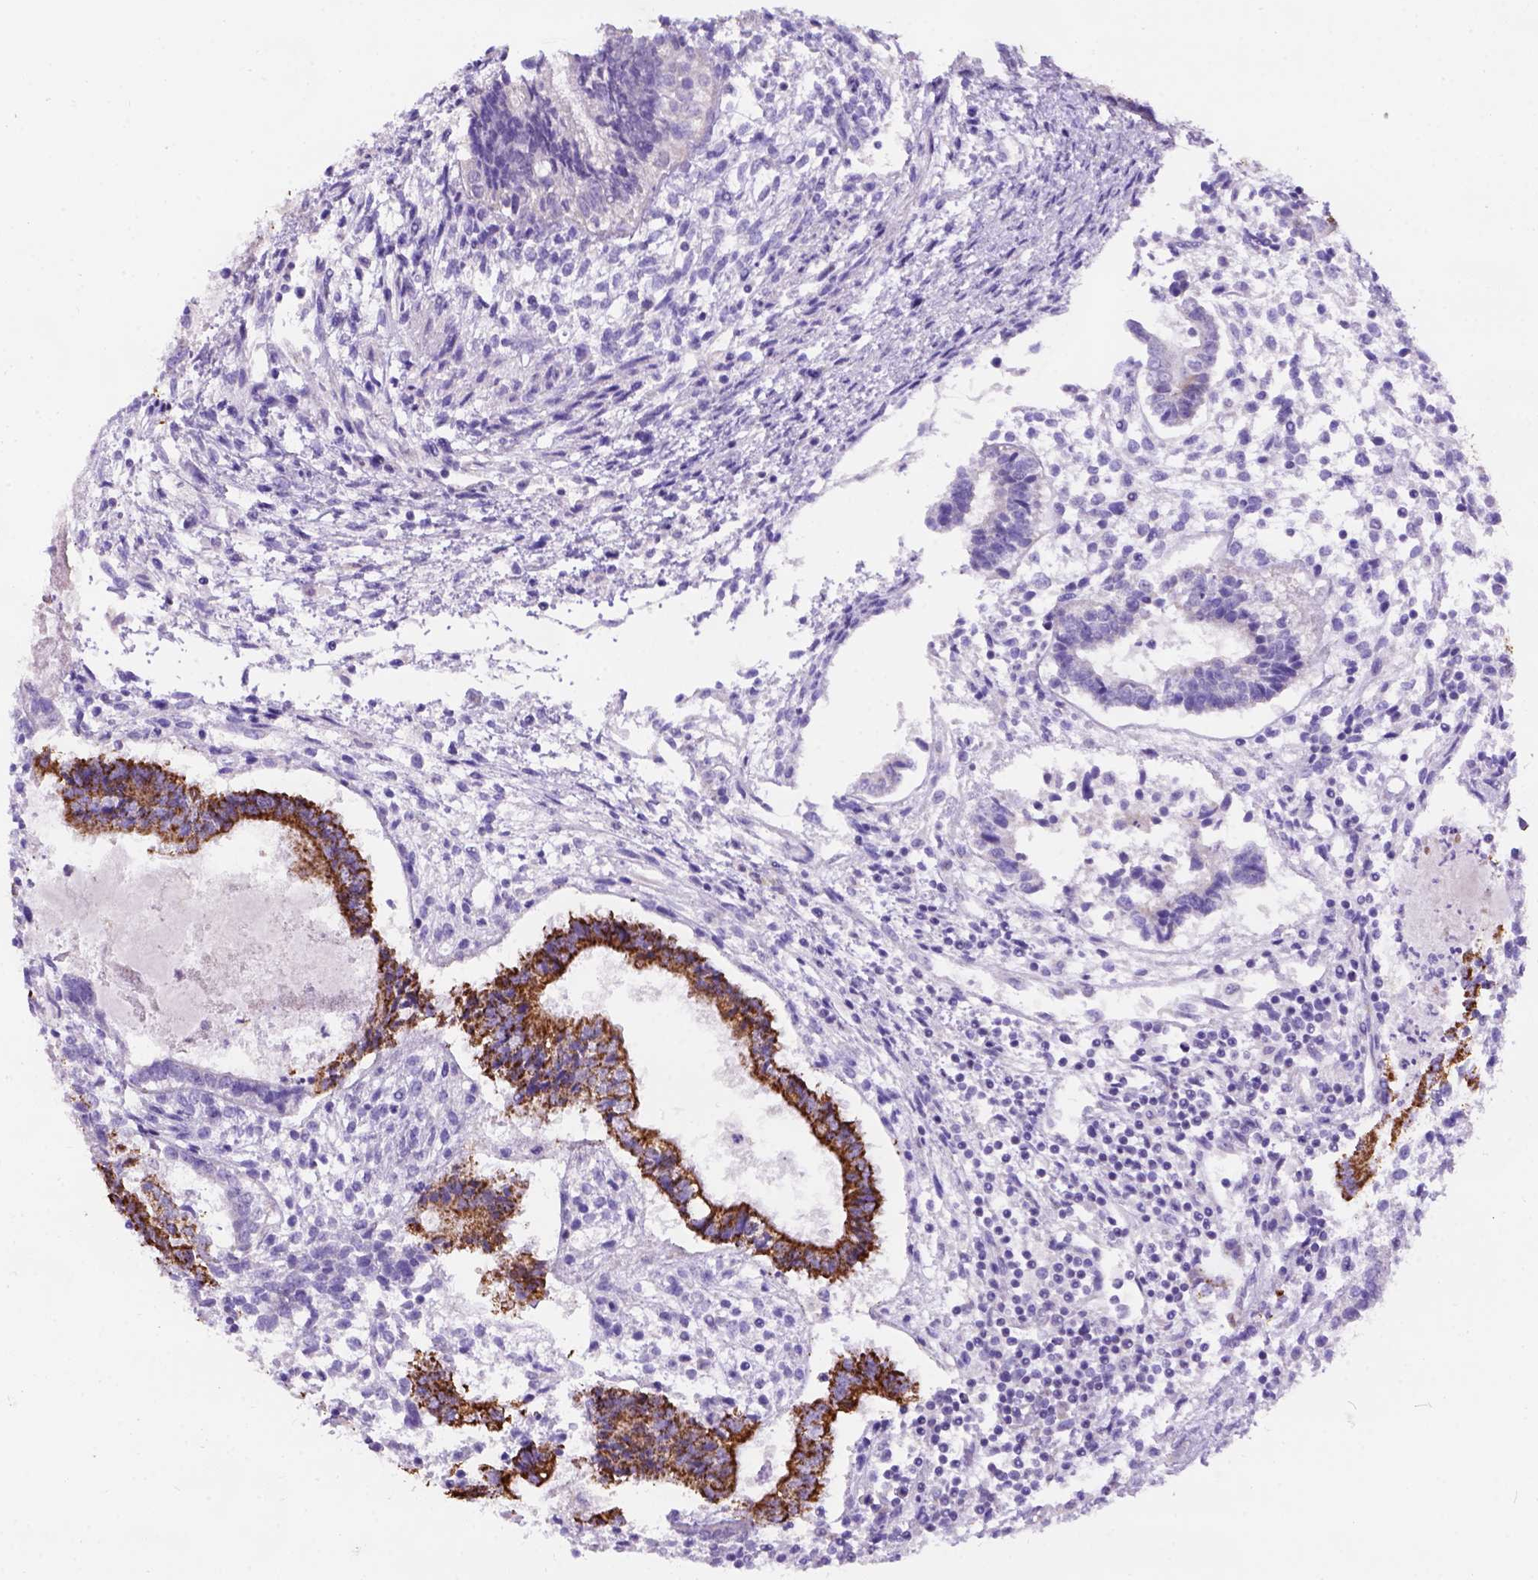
{"staining": {"intensity": "strong", "quantity": ">75%", "location": "cytoplasmic/membranous"}, "tissue": "testis cancer", "cell_type": "Tumor cells", "image_type": "cancer", "snomed": [{"axis": "morphology", "description": "Carcinoma, Embryonal, NOS"}, {"axis": "topography", "description": "Testis"}], "caption": "Brown immunohistochemical staining in testis cancer (embryonal carcinoma) displays strong cytoplasmic/membranous staining in about >75% of tumor cells.", "gene": "L2HGDH", "patient": {"sex": "male", "age": 37}}